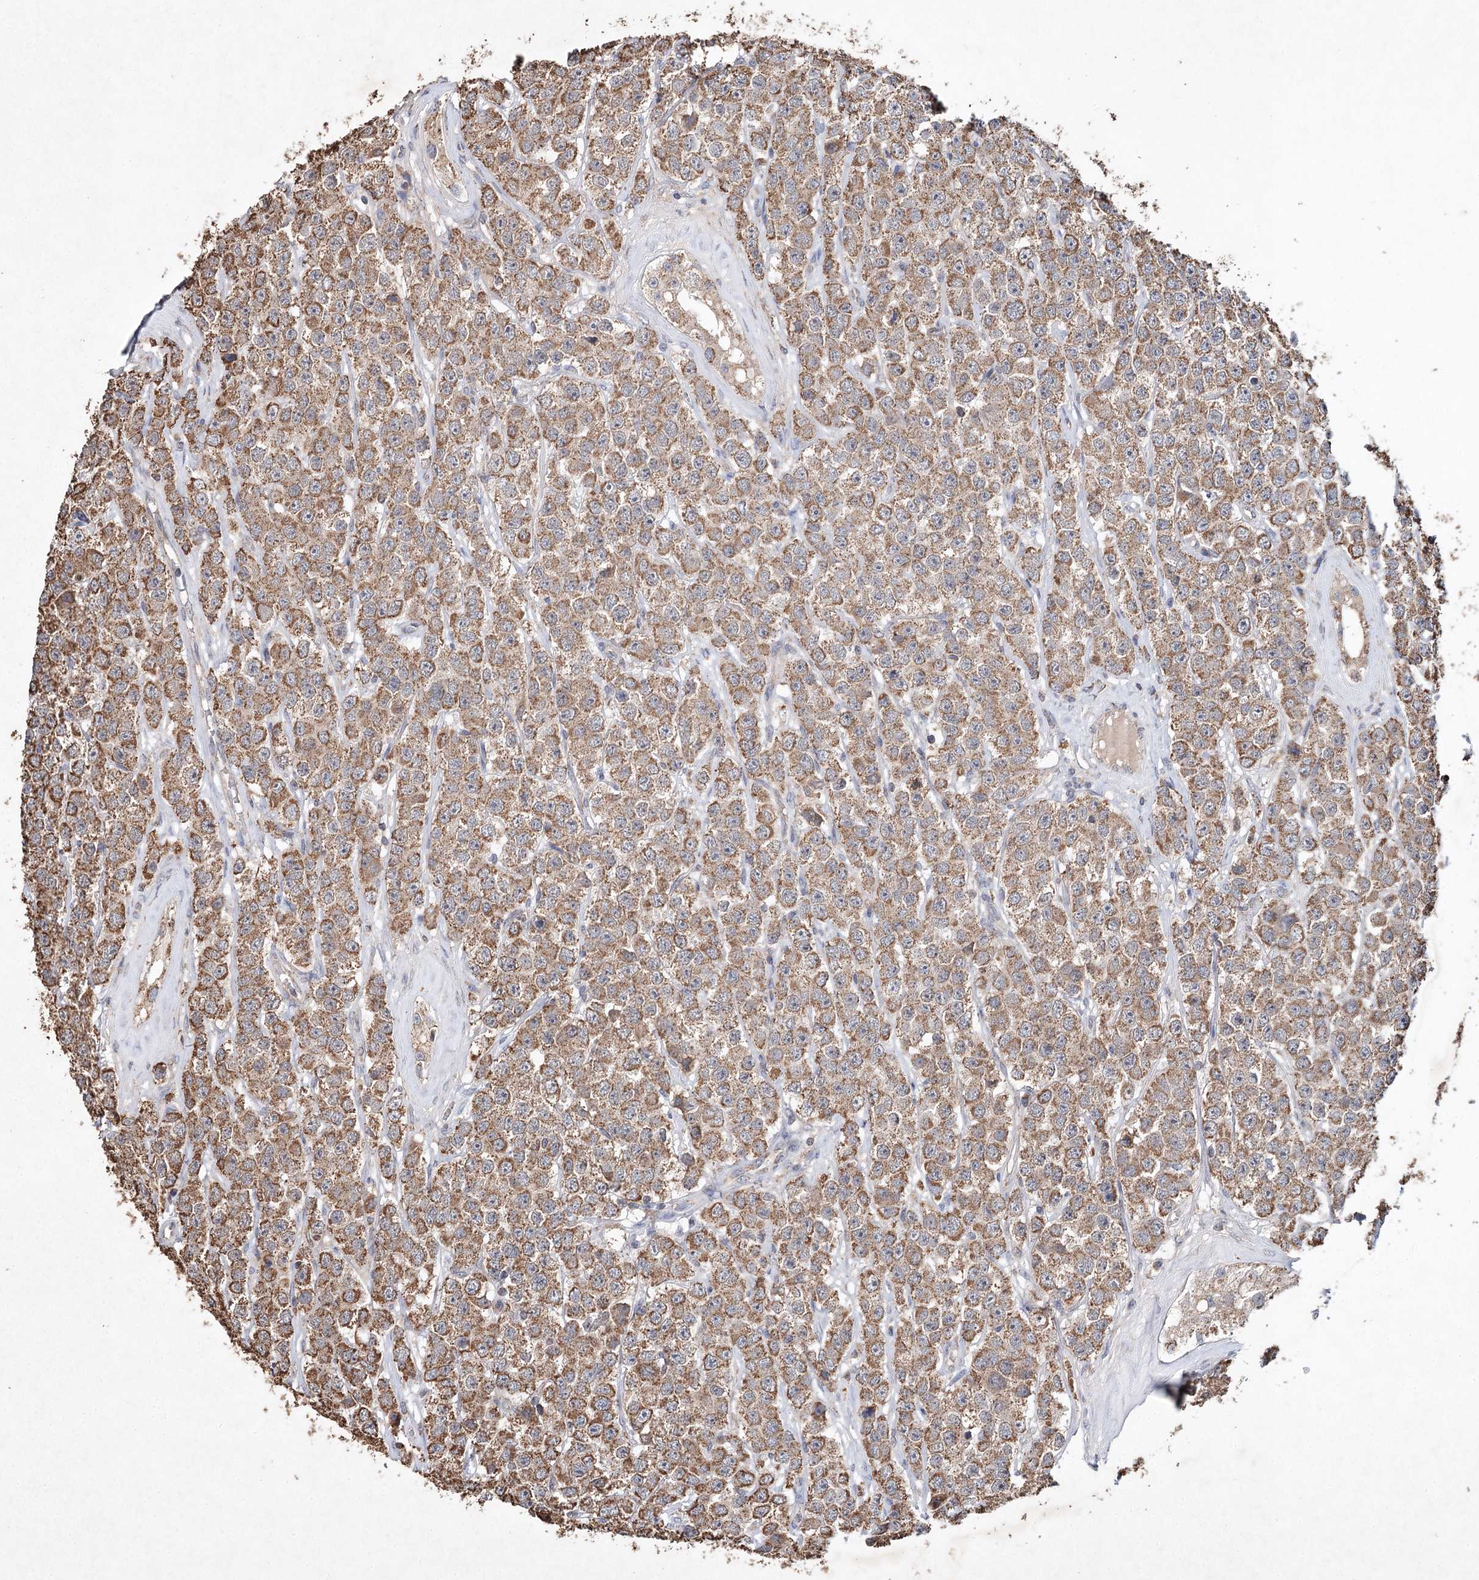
{"staining": {"intensity": "moderate", "quantity": ">75%", "location": "cytoplasmic/membranous"}, "tissue": "testis cancer", "cell_type": "Tumor cells", "image_type": "cancer", "snomed": [{"axis": "morphology", "description": "Seminoma, NOS"}, {"axis": "topography", "description": "Testis"}], "caption": "Testis cancer stained with a brown dye displays moderate cytoplasmic/membranous positive expression in about >75% of tumor cells.", "gene": "PIK3CB", "patient": {"sex": "male", "age": 28}}